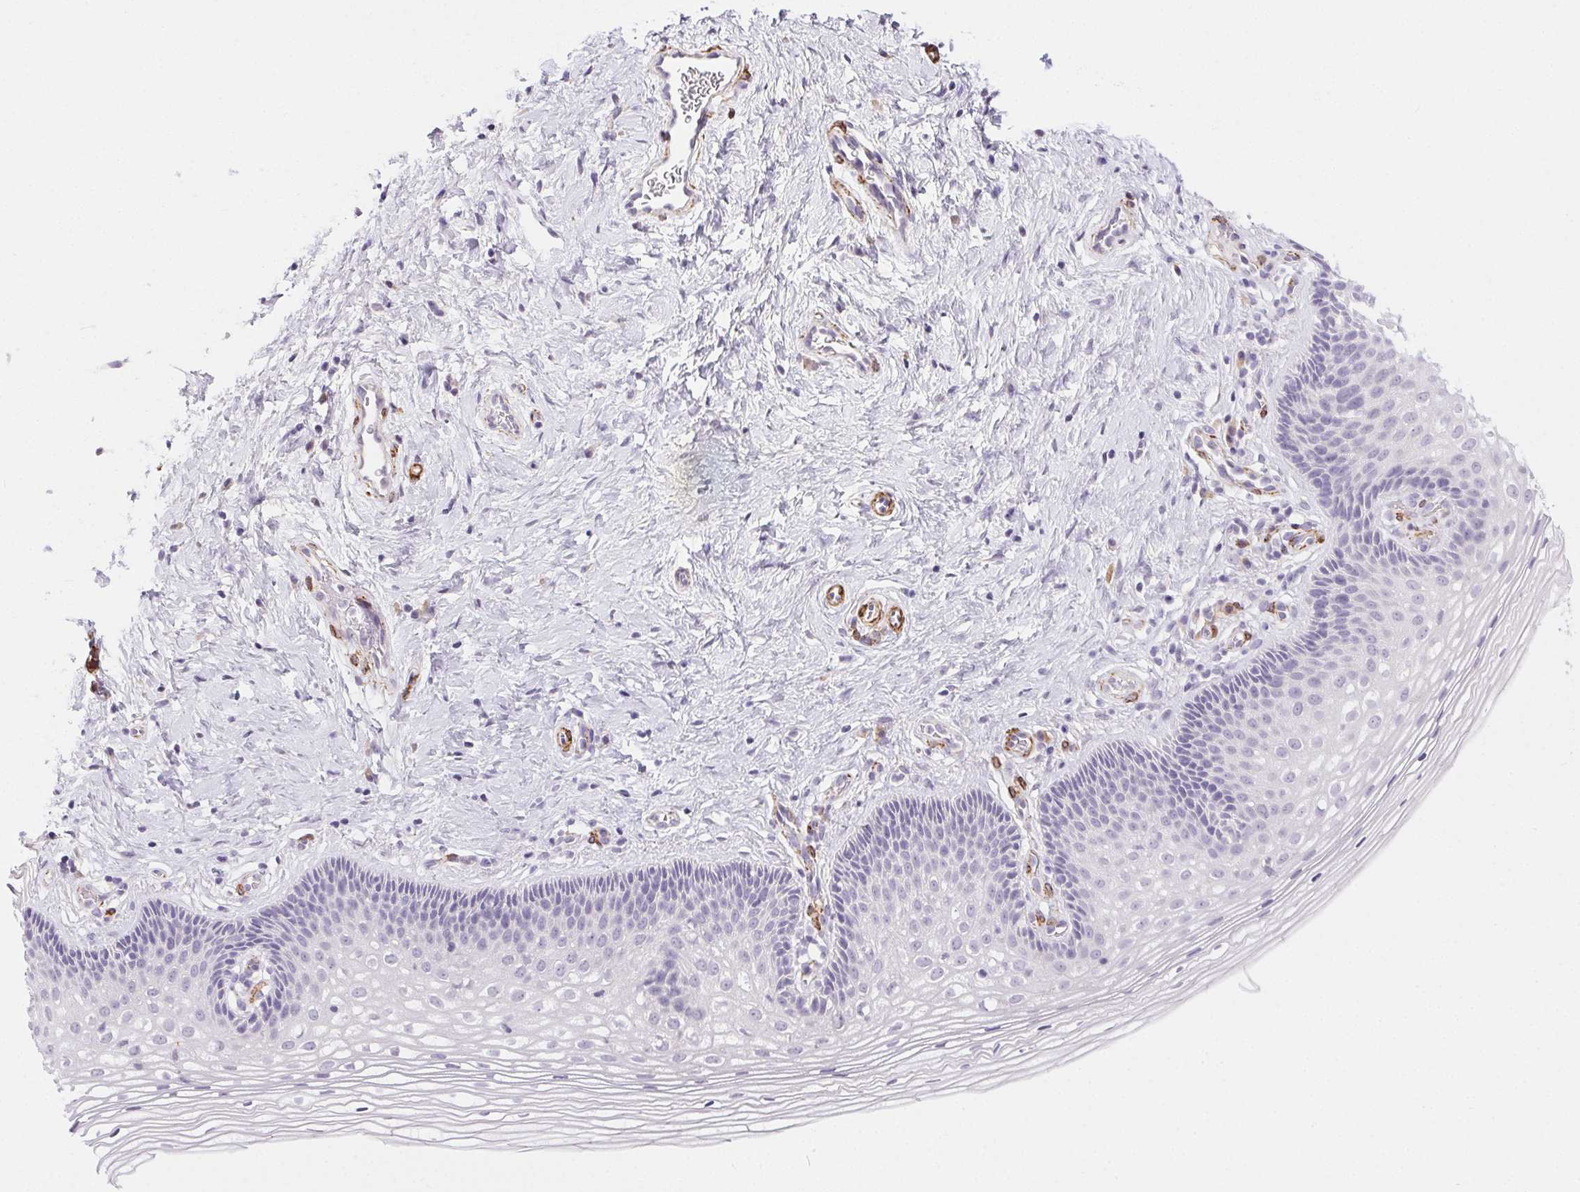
{"staining": {"intensity": "negative", "quantity": "none", "location": "none"}, "tissue": "cervix", "cell_type": "Glandular cells", "image_type": "normal", "snomed": [{"axis": "morphology", "description": "Normal tissue, NOS"}, {"axis": "topography", "description": "Cervix"}], "caption": "The immunohistochemistry photomicrograph has no significant staining in glandular cells of cervix. (Stains: DAB (3,3'-diaminobenzidine) immunohistochemistry with hematoxylin counter stain, Microscopy: brightfield microscopy at high magnification).", "gene": "HRC", "patient": {"sex": "female", "age": 34}}